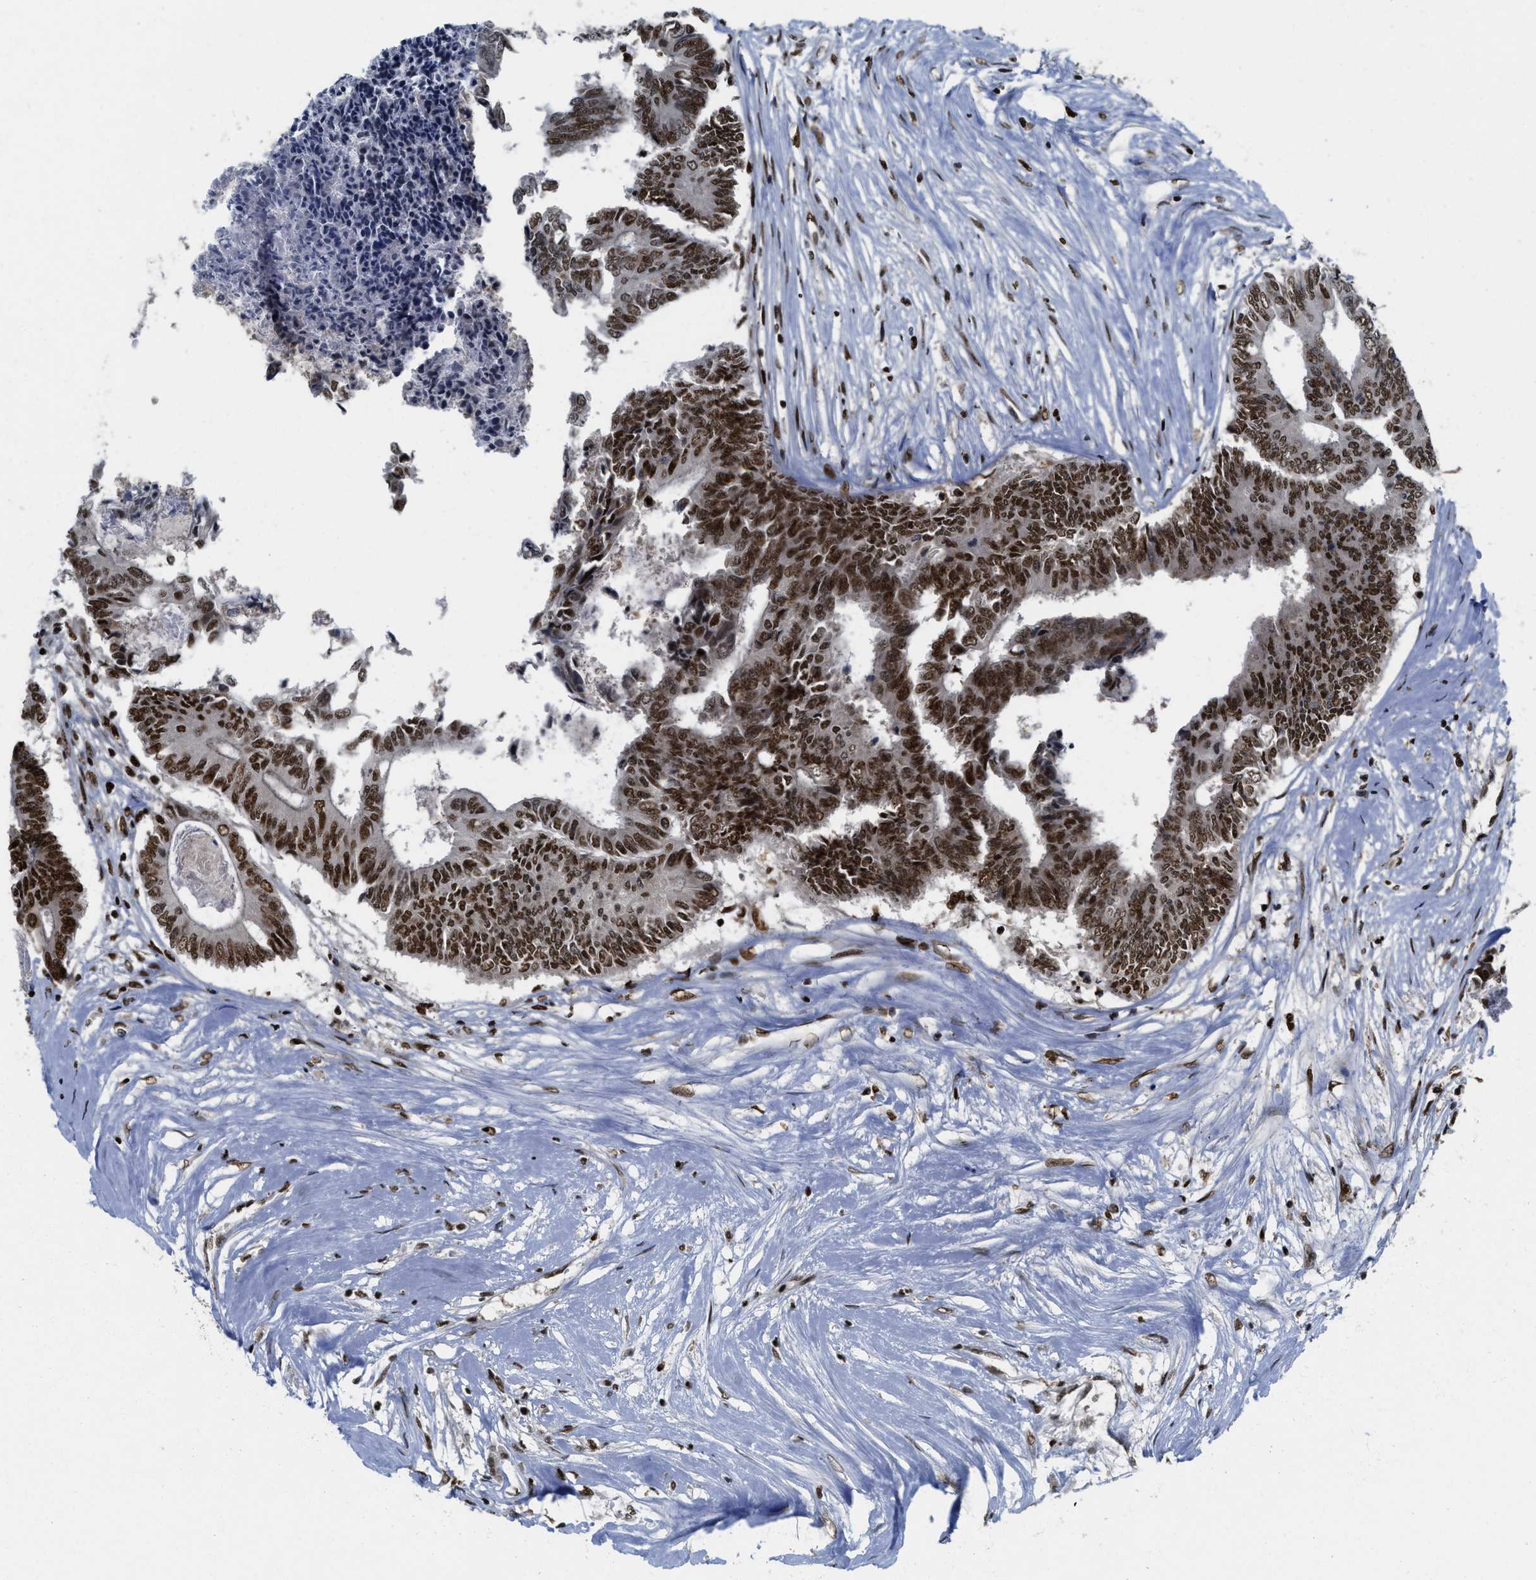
{"staining": {"intensity": "strong", "quantity": ">75%", "location": "nuclear"}, "tissue": "colorectal cancer", "cell_type": "Tumor cells", "image_type": "cancer", "snomed": [{"axis": "morphology", "description": "Adenocarcinoma, NOS"}, {"axis": "topography", "description": "Rectum"}], "caption": "IHC photomicrograph of human adenocarcinoma (colorectal) stained for a protein (brown), which exhibits high levels of strong nuclear staining in about >75% of tumor cells.", "gene": "RFX5", "patient": {"sex": "male", "age": 63}}